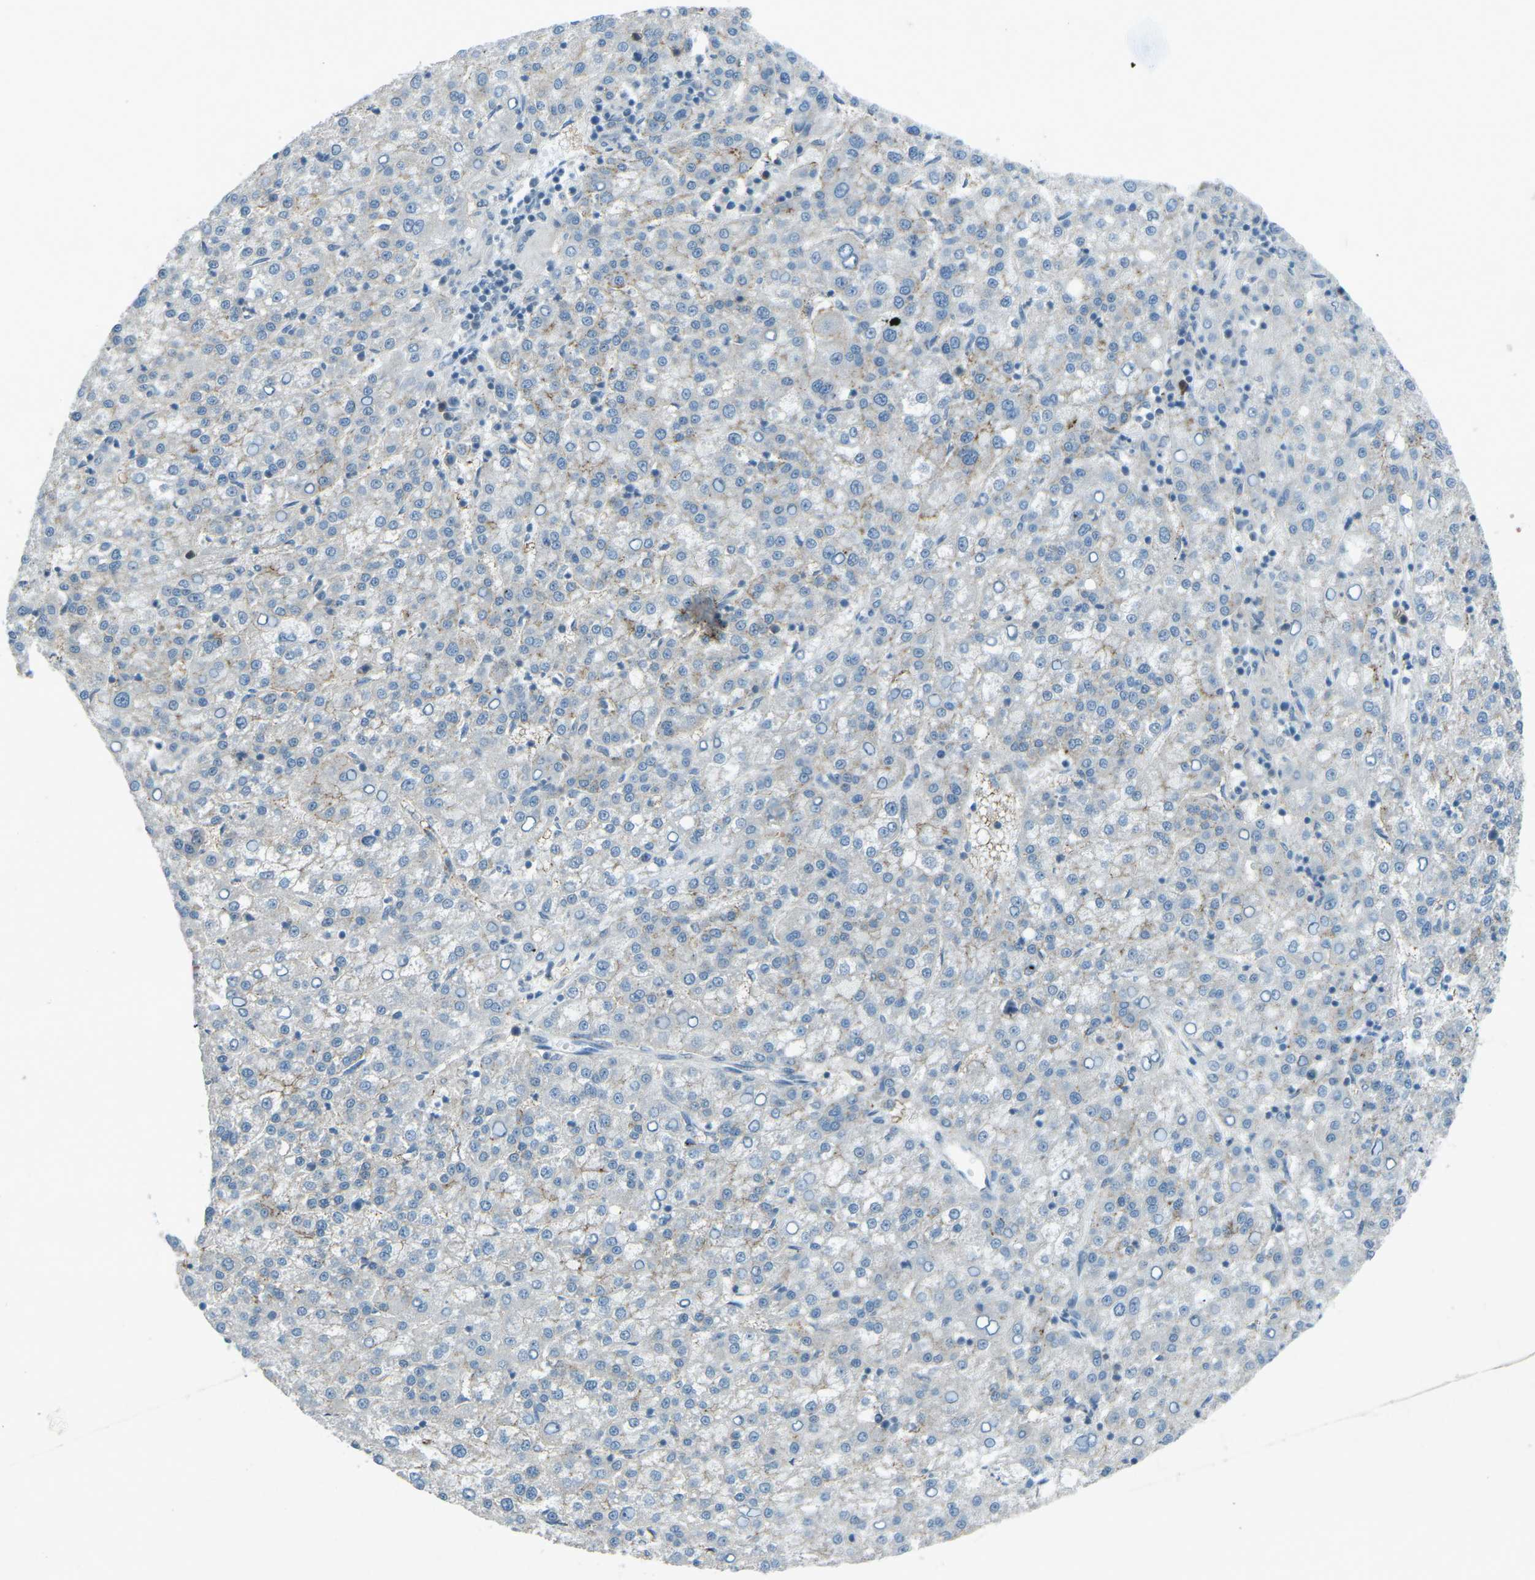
{"staining": {"intensity": "negative", "quantity": "none", "location": "none"}, "tissue": "liver cancer", "cell_type": "Tumor cells", "image_type": "cancer", "snomed": [{"axis": "morphology", "description": "Carcinoma, Hepatocellular, NOS"}, {"axis": "topography", "description": "Liver"}], "caption": "The histopathology image reveals no significant expression in tumor cells of liver hepatocellular carcinoma.", "gene": "PRKCA", "patient": {"sex": "female", "age": 58}}